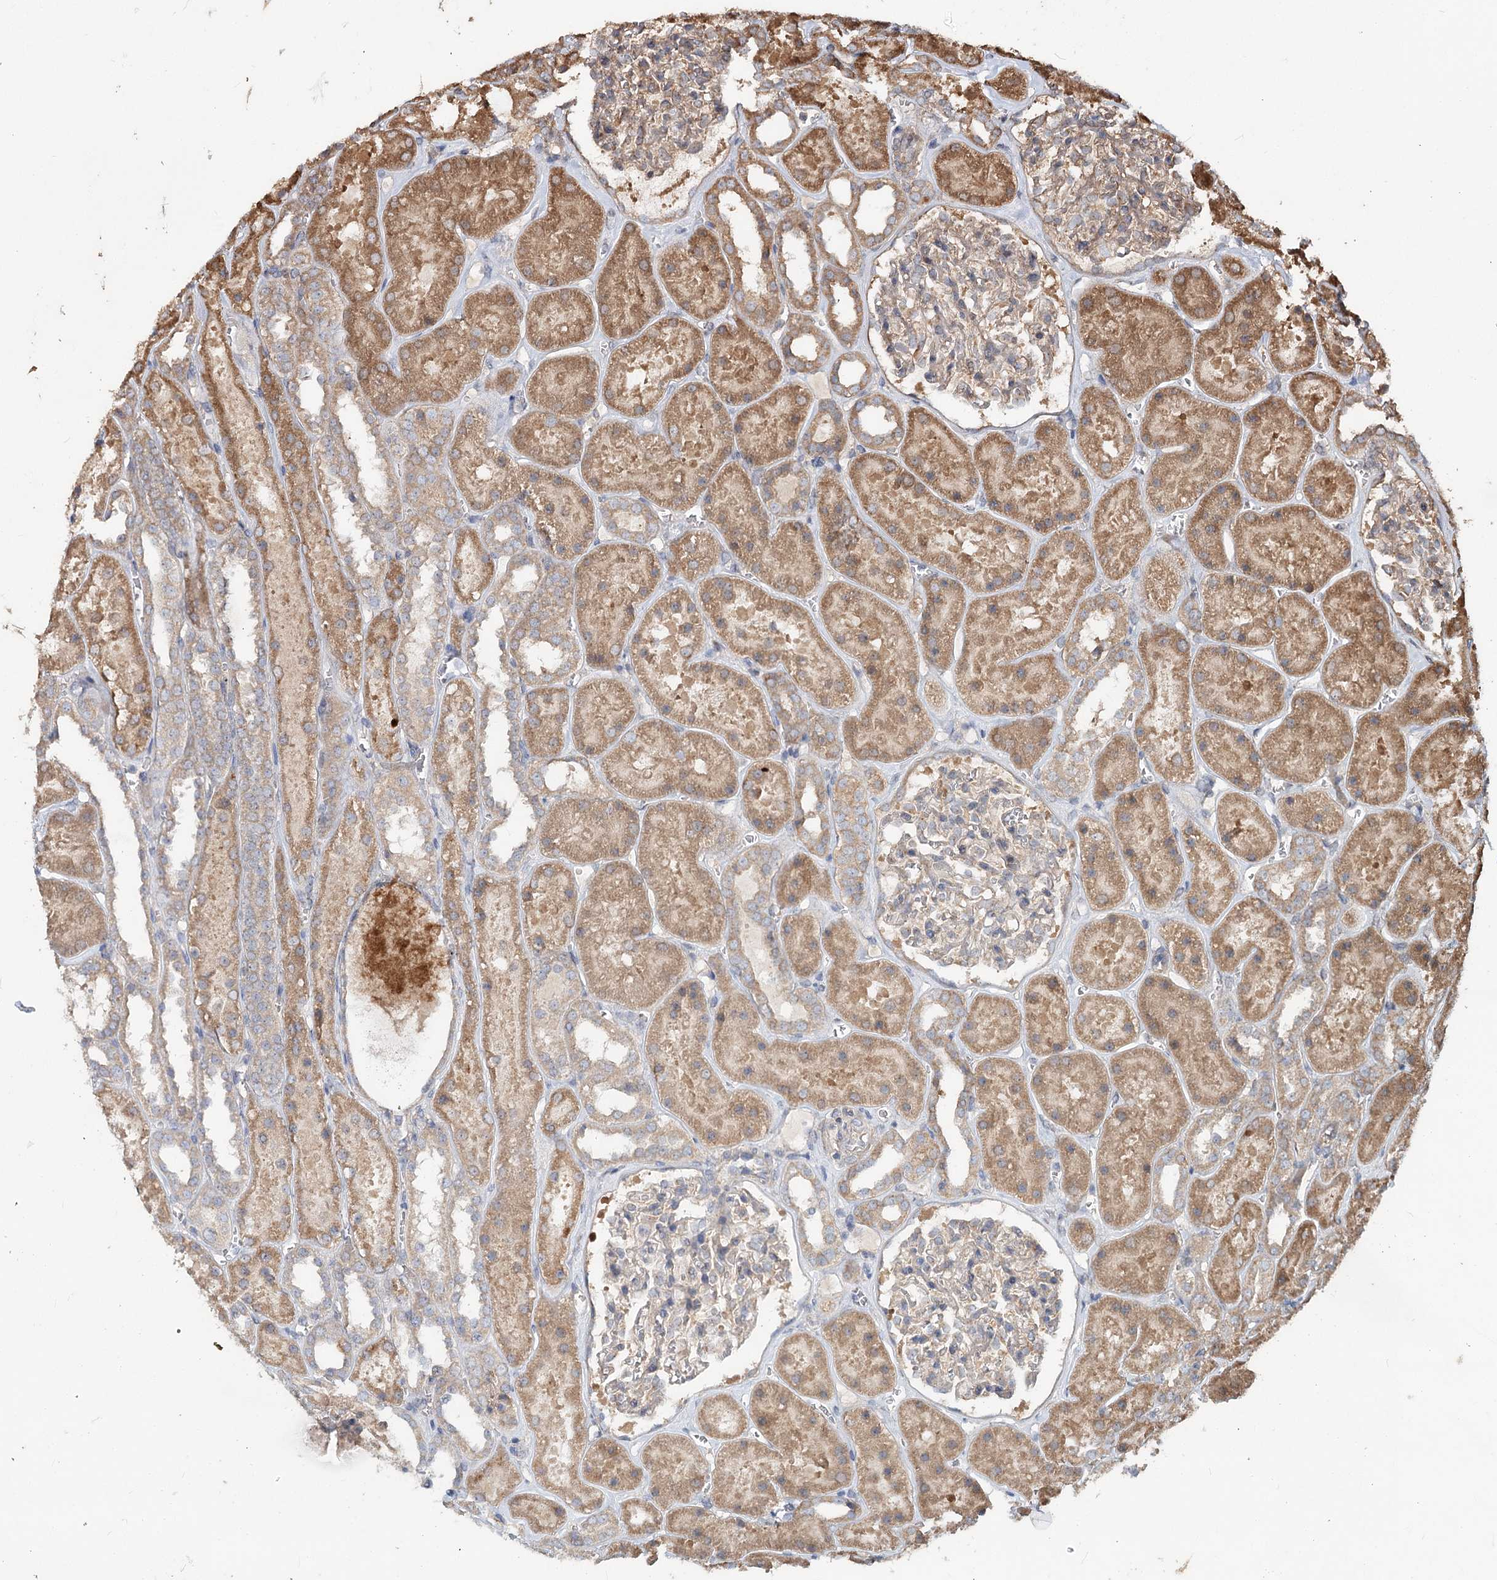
{"staining": {"intensity": "weak", "quantity": "25%-75%", "location": "cytoplasmic/membranous"}, "tissue": "kidney", "cell_type": "Cells in glomeruli", "image_type": "normal", "snomed": [{"axis": "morphology", "description": "Normal tissue, NOS"}, {"axis": "topography", "description": "Kidney"}], "caption": "Cells in glomeruli show weak cytoplasmic/membranous staining in about 25%-75% of cells in unremarkable kidney.", "gene": "SPART", "patient": {"sex": "female", "age": 41}}